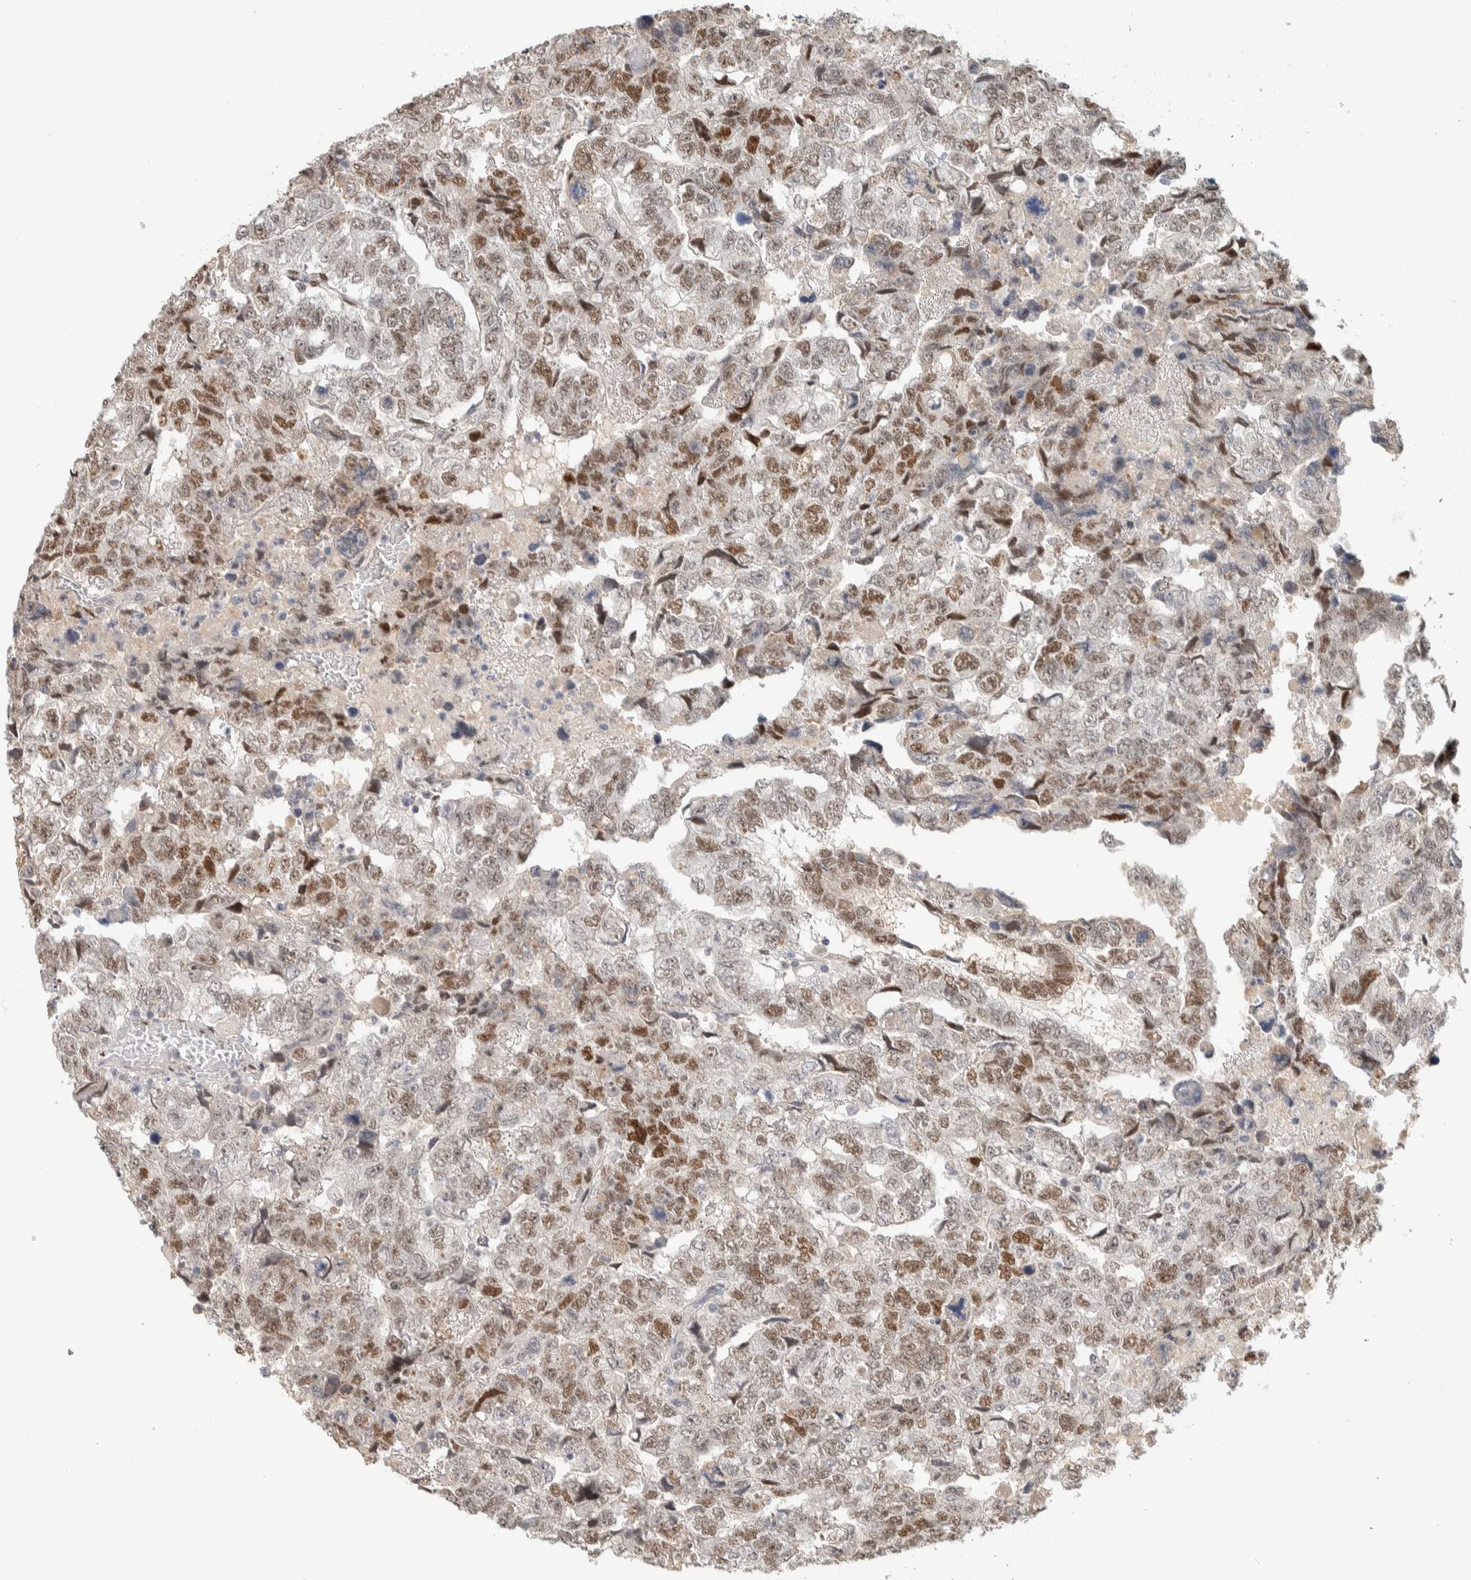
{"staining": {"intensity": "moderate", "quantity": ">75%", "location": "nuclear"}, "tissue": "testis cancer", "cell_type": "Tumor cells", "image_type": "cancer", "snomed": [{"axis": "morphology", "description": "Carcinoma, Embryonal, NOS"}, {"axis": "topography", "description": "Testis"}], "caption": "DAB (3,3'-diaminobenzidine) immunohistochemical staining of human testis embryonal carcinoma shows moderate nuclear protein expression in about >75% of tumor cells. Using DAB (brown) and hematoxylin (blue) stains, captured at high magnification using brightfield microscopy.", "gene": "PUS7", "patient": {"sex": "male", "age": 36}}